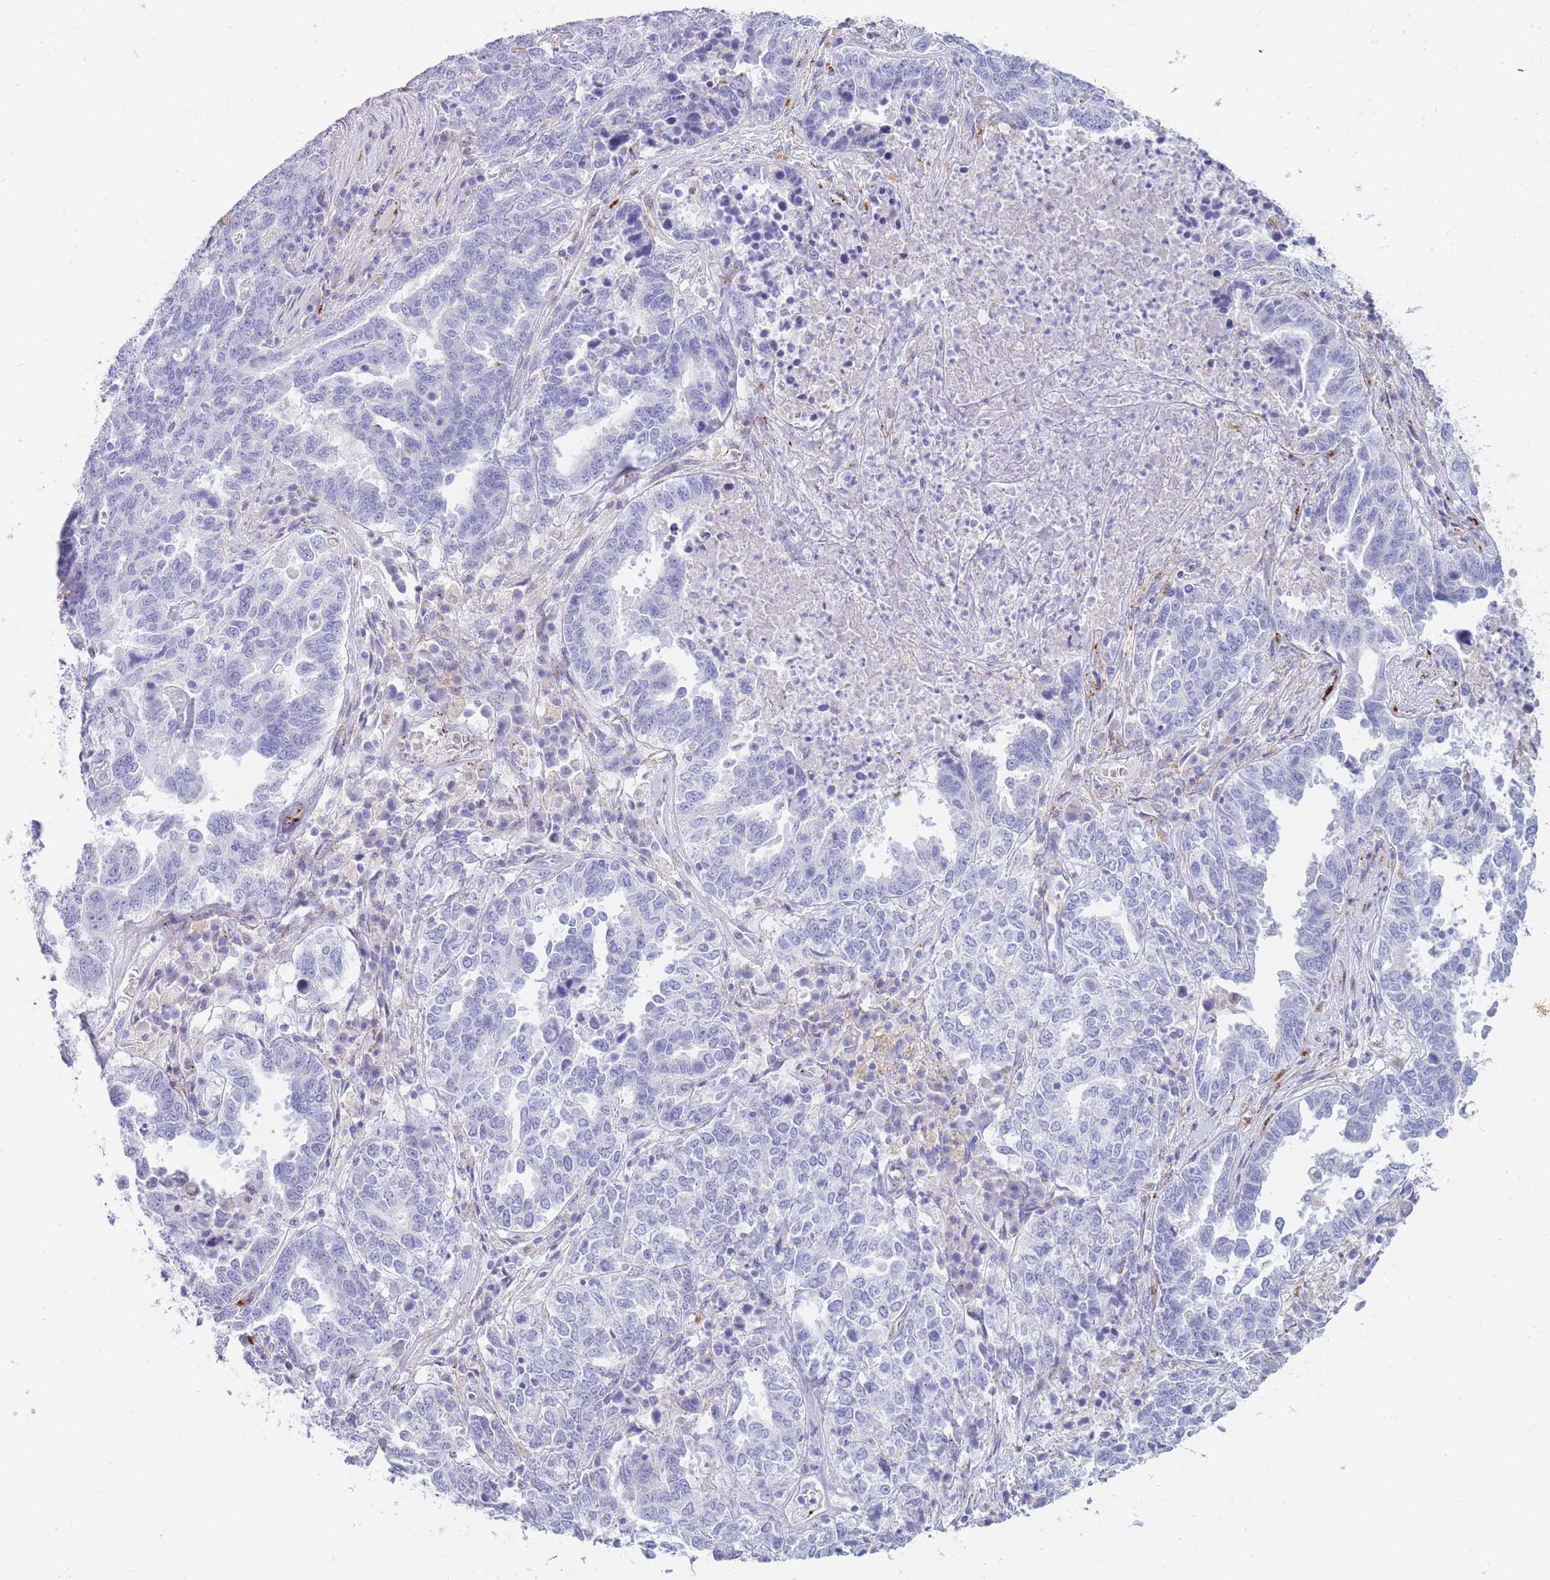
{"staining": {"intensity": "negative", "quantity": "none", "location": "none"}, "tissue": "ovarian cancer", "cell_type": "Tumor cells", "image_type": "cancer", "snomed": [{"axis": "morphology", "description": "Carcinoma, endometroid"}, {"axis": "topography", "description": "Ovary"}], "caption": "An immunohistochemistry (IHC) image of ovarian cancer (endometroid carcinoma) is shown. There is no staining in tumor cells of ovarian cancer (endometroid carcinoma).", "gene": "GAA", "patient": {"sex": "female", "age": 62}}